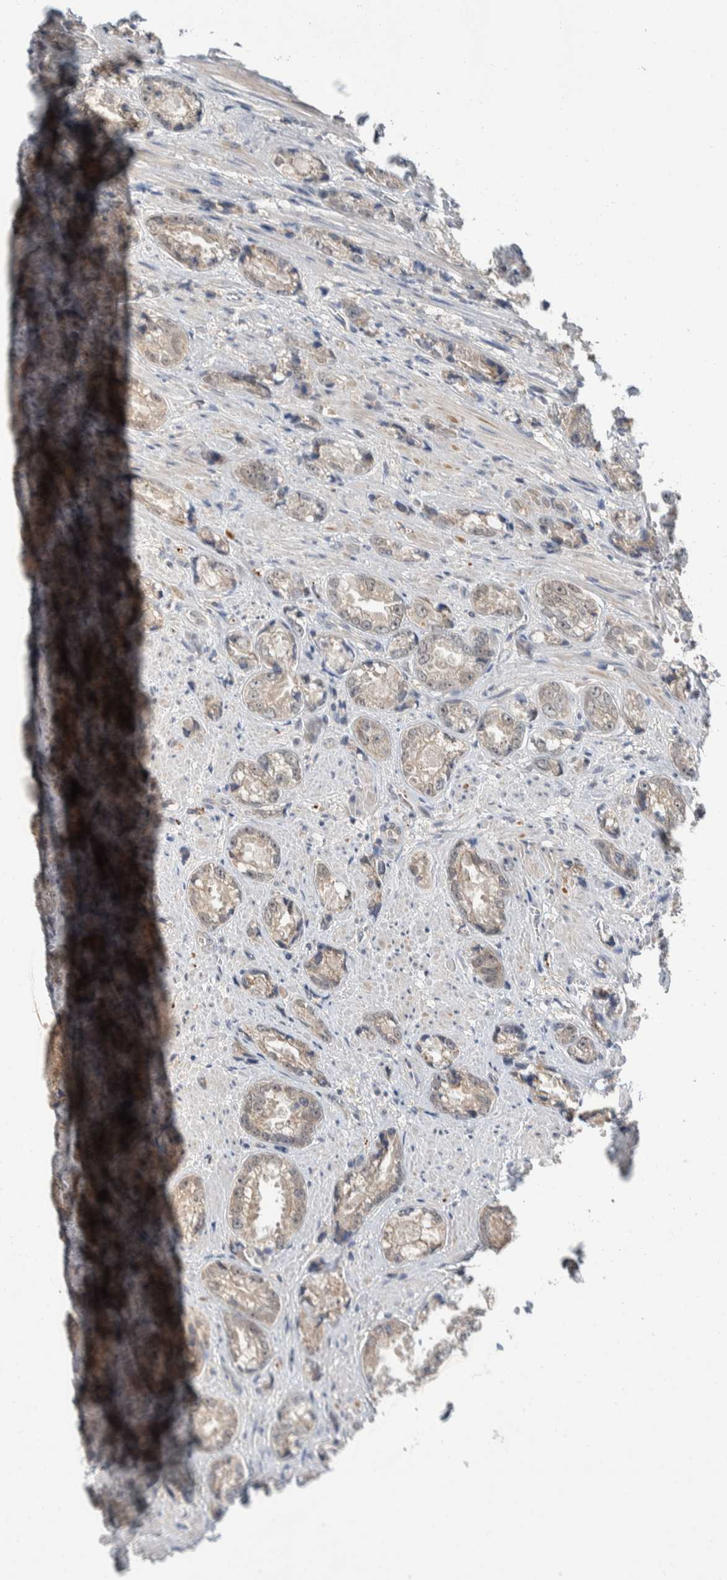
{"staining": {"intensity": "negative", "quantity": "none", "location": "none"}, "tissue": "prostate cancer", "cell_type": "Tumor cells", "image_type": "cancer", "snomed": [{"axis": "morphology", "description": "Adenocarcinoma, High grade"}, {"axis": "topography", "description": "Prostate"}], "caption": "Prostate cancer stained for a protein using immunohistochemistry (IHC) displays no positivity tumor cells.", "gene": "SHPK", "patient": {"sex": "male", "age": 61}}